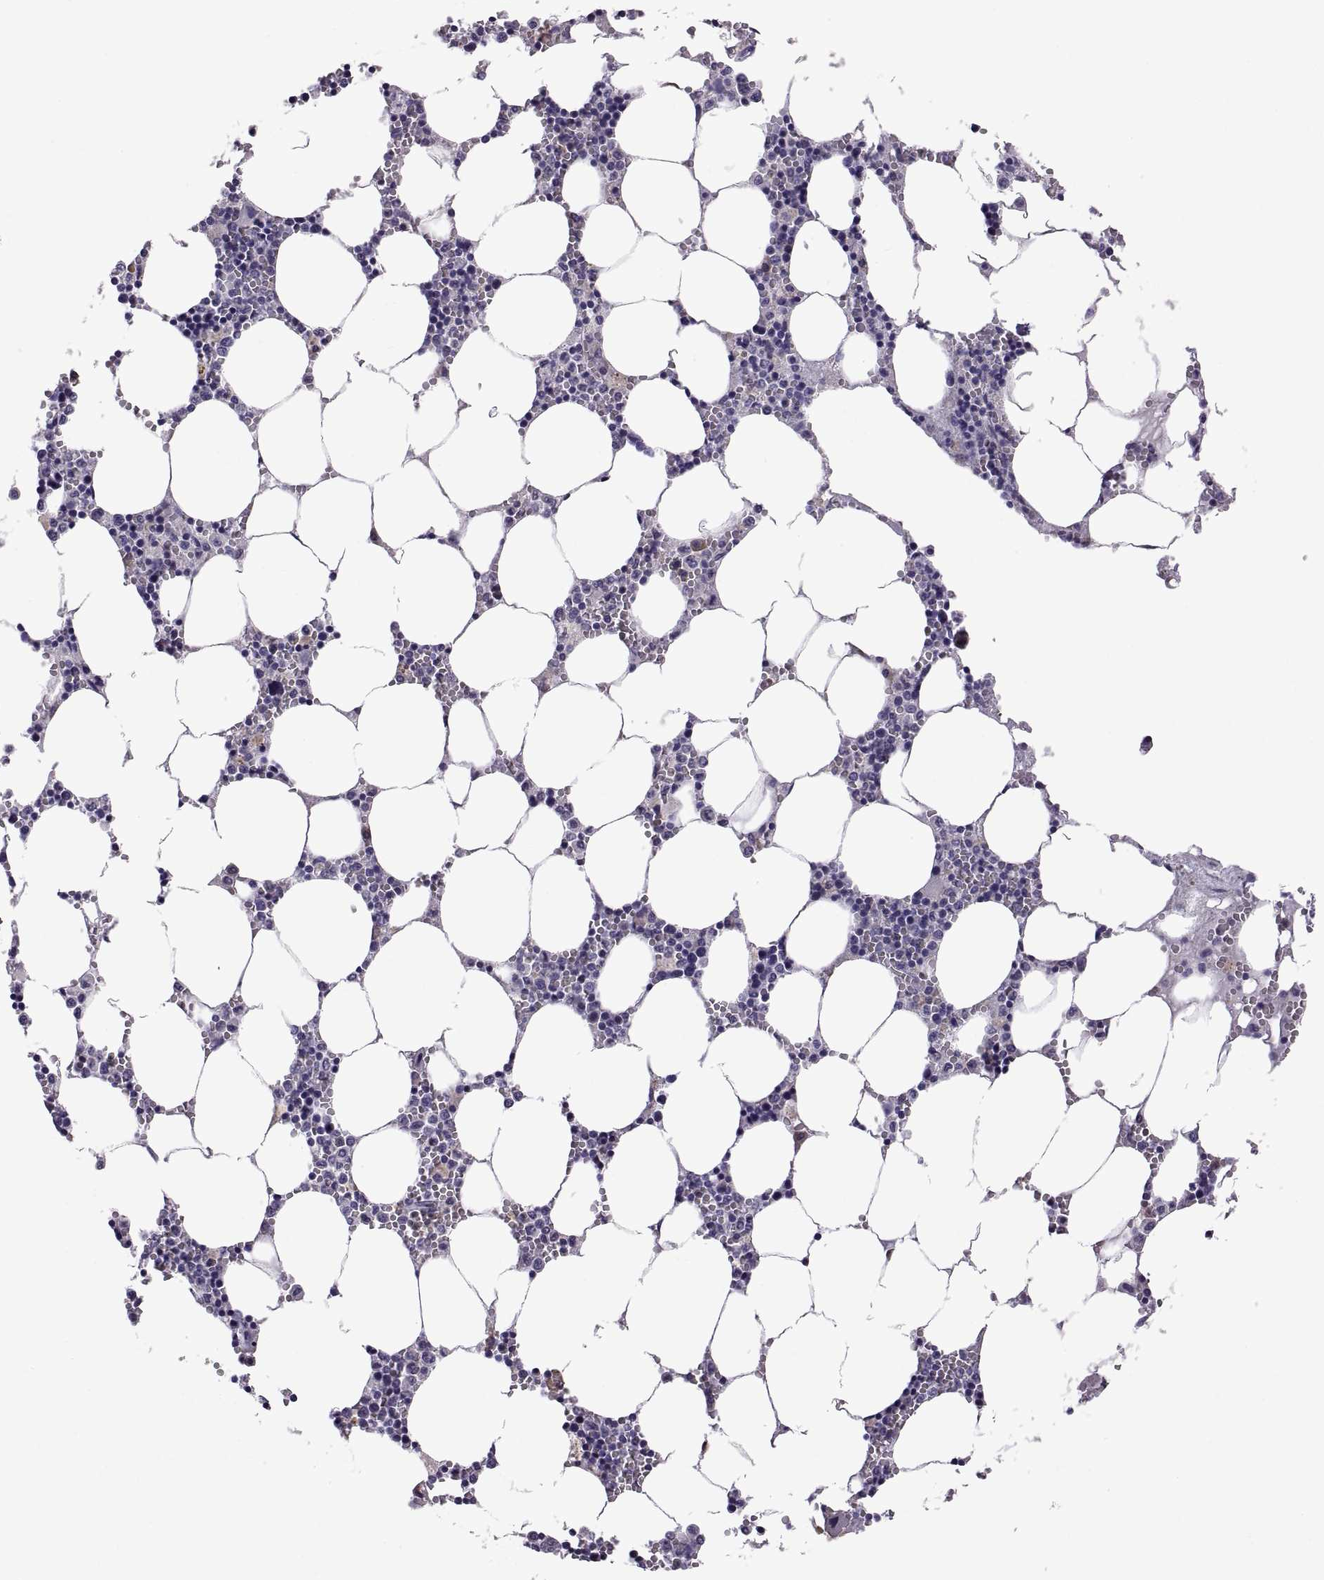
{"staining": {"intensity": "negative", "quantity": "none", "location": "none"}, "tissue": "bone marrow", "cell_type": "Hematopoietic cells", "image_type": "normal", "snomed": [{"axis": "morphology", "description": "Normal tissue, NOS"}, {"axis": "topography", "description": "Bone marrow"}], "caption": "Immunohistochemistry of unremarkable bone marrow exhibits no positivity in hematopoietic cells.", "gene": "MAGEB18", "patient": {"sex": "female", "age": 64}}